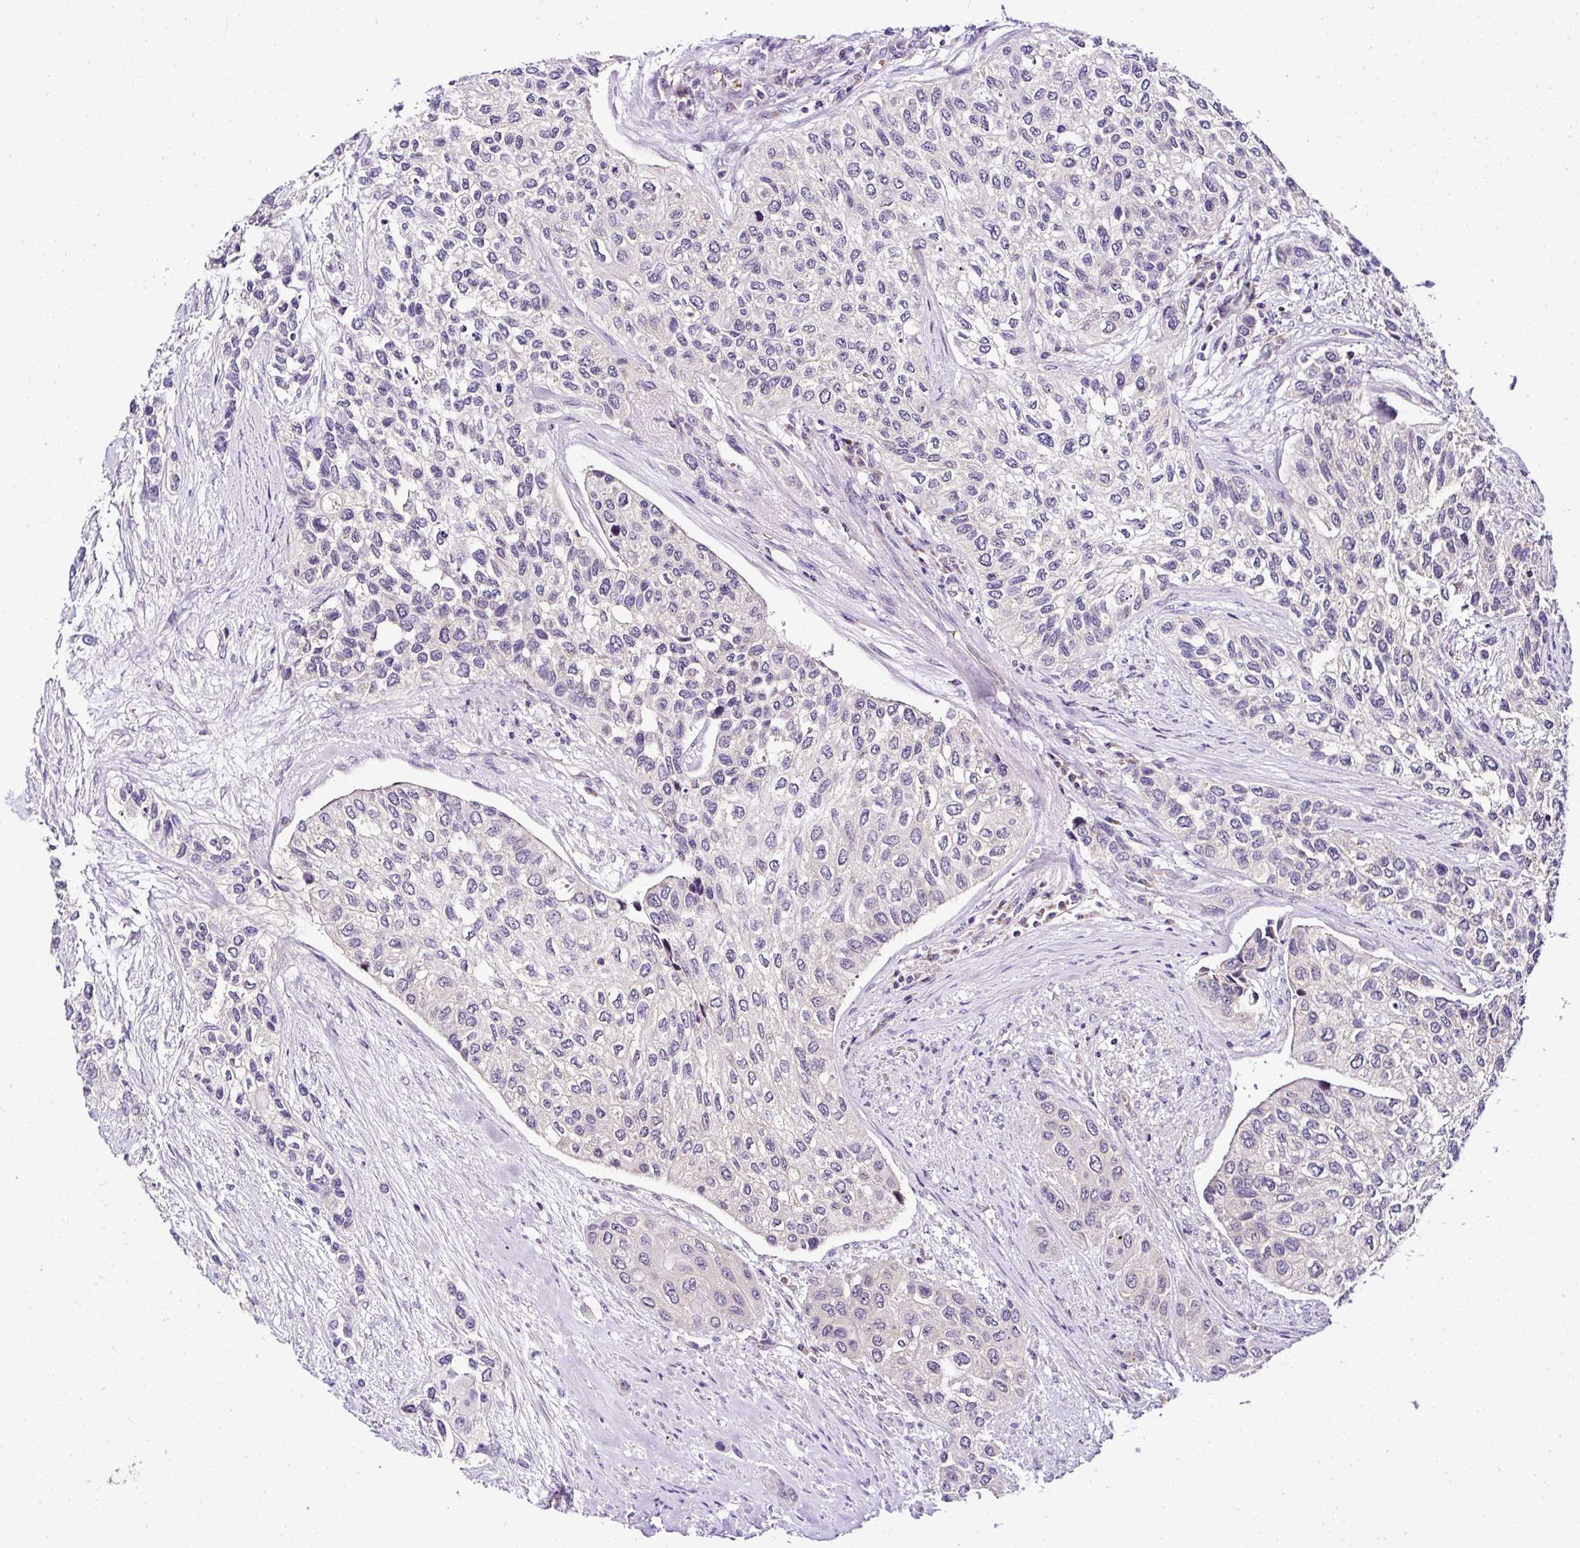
{"staining": {"intensity": "negative", "quantity": "none", "location": "none"}, "tissue": "urothelial cancer", "cell_type": "Tumor cells", "image_type": "cancer", "snomed": [{"axis": "morphology", "description": "Normal tissue, NOS"}, {"axis": "morphology", "description": "Urothelial carcinoma, High grade"}, {"axis": "topography", "description": "Vascular tissue"}, {"axis": "topography", "description": "Urinary bladder"}], "caption": "Immunohistochemical staining of human urothelial carcinoma (high-grade) reveals no significant staining in tumor cells. (Brightfield microscopy of DAB (3,3'-diaminobenzidine) IHC at high magnification).", "gene": "DEPDC5", "patient": {"sex": "female", "age": 56}}